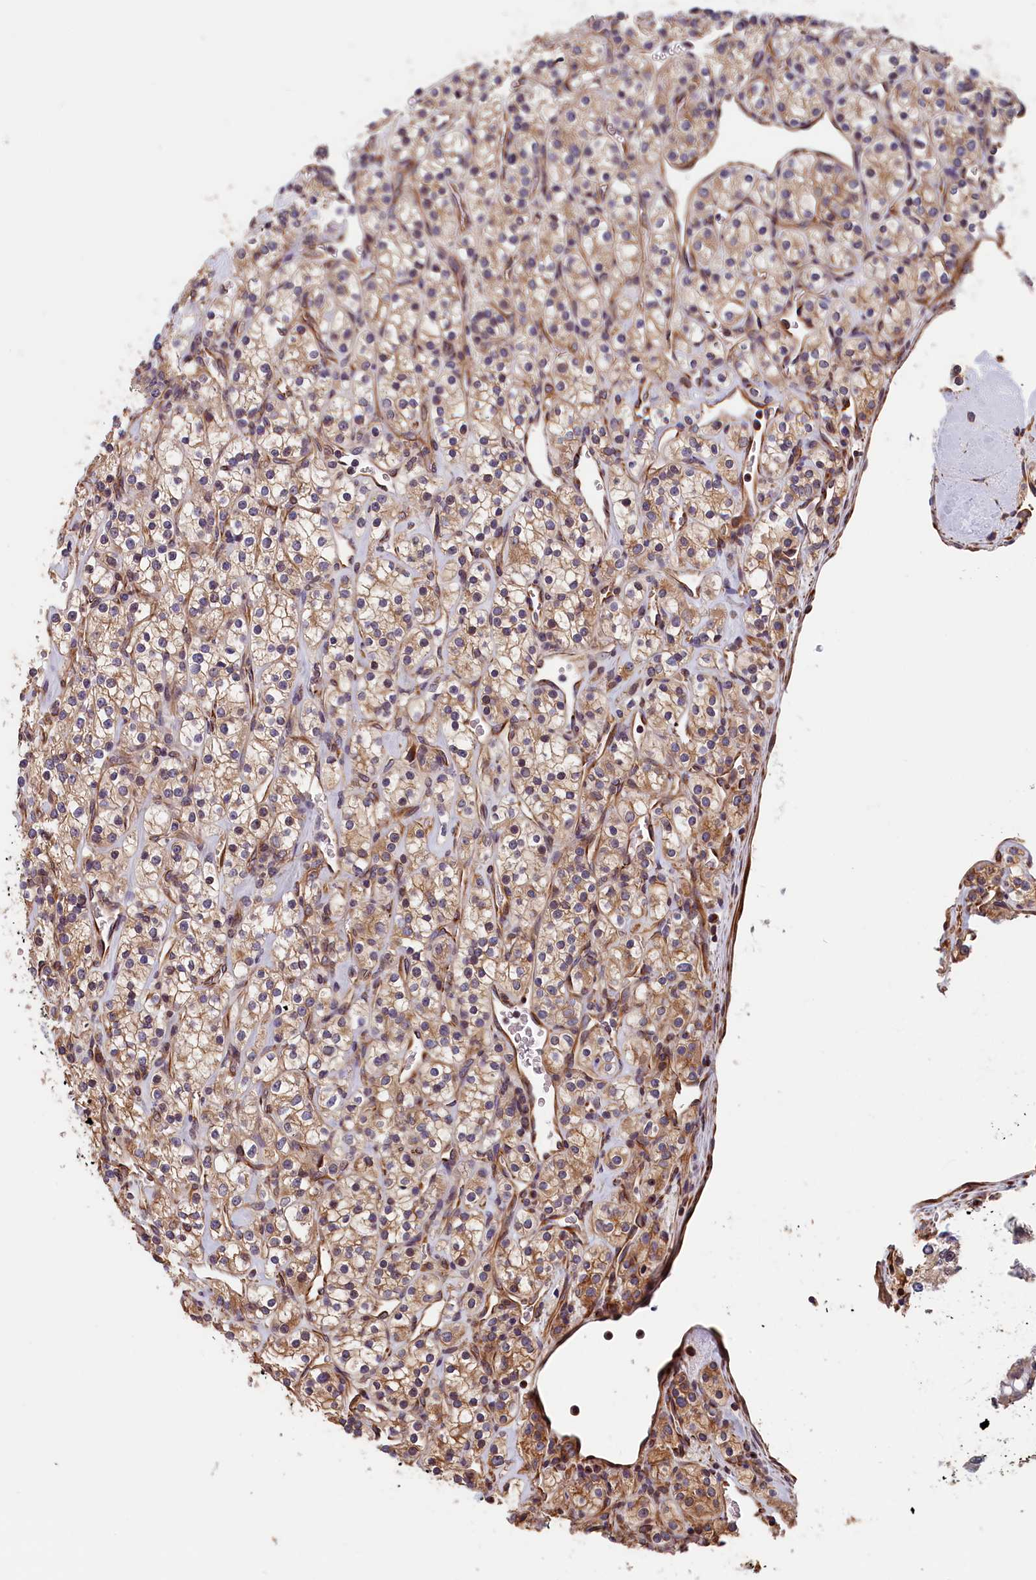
{"staining": {"intensity": "moderate", "quantity": ">75%", "location": "cytoplasmic/membranous"}, "tissue": "renal cancer", "cell_type": "Tumor cells", "image_type": "cancer", "snomed": [{"axis": "morphology", "description": "Adenocarcinoma, NOS"}, {"axis": "topography", "description": "Kidney"}], "caption": "A high-resolution histopathology image shows IHC staining of renal cancer (adenocarcinoma), which displays moderate cytoplasmic/membranous staining in about >75% of tumor cells. (Stains: DAB in brown, nuclei in blue, Microscopy: brightfield microscopy at high magnification).", "gene": "TMEM116", "patient": {"sex": "male", "age": 77}}